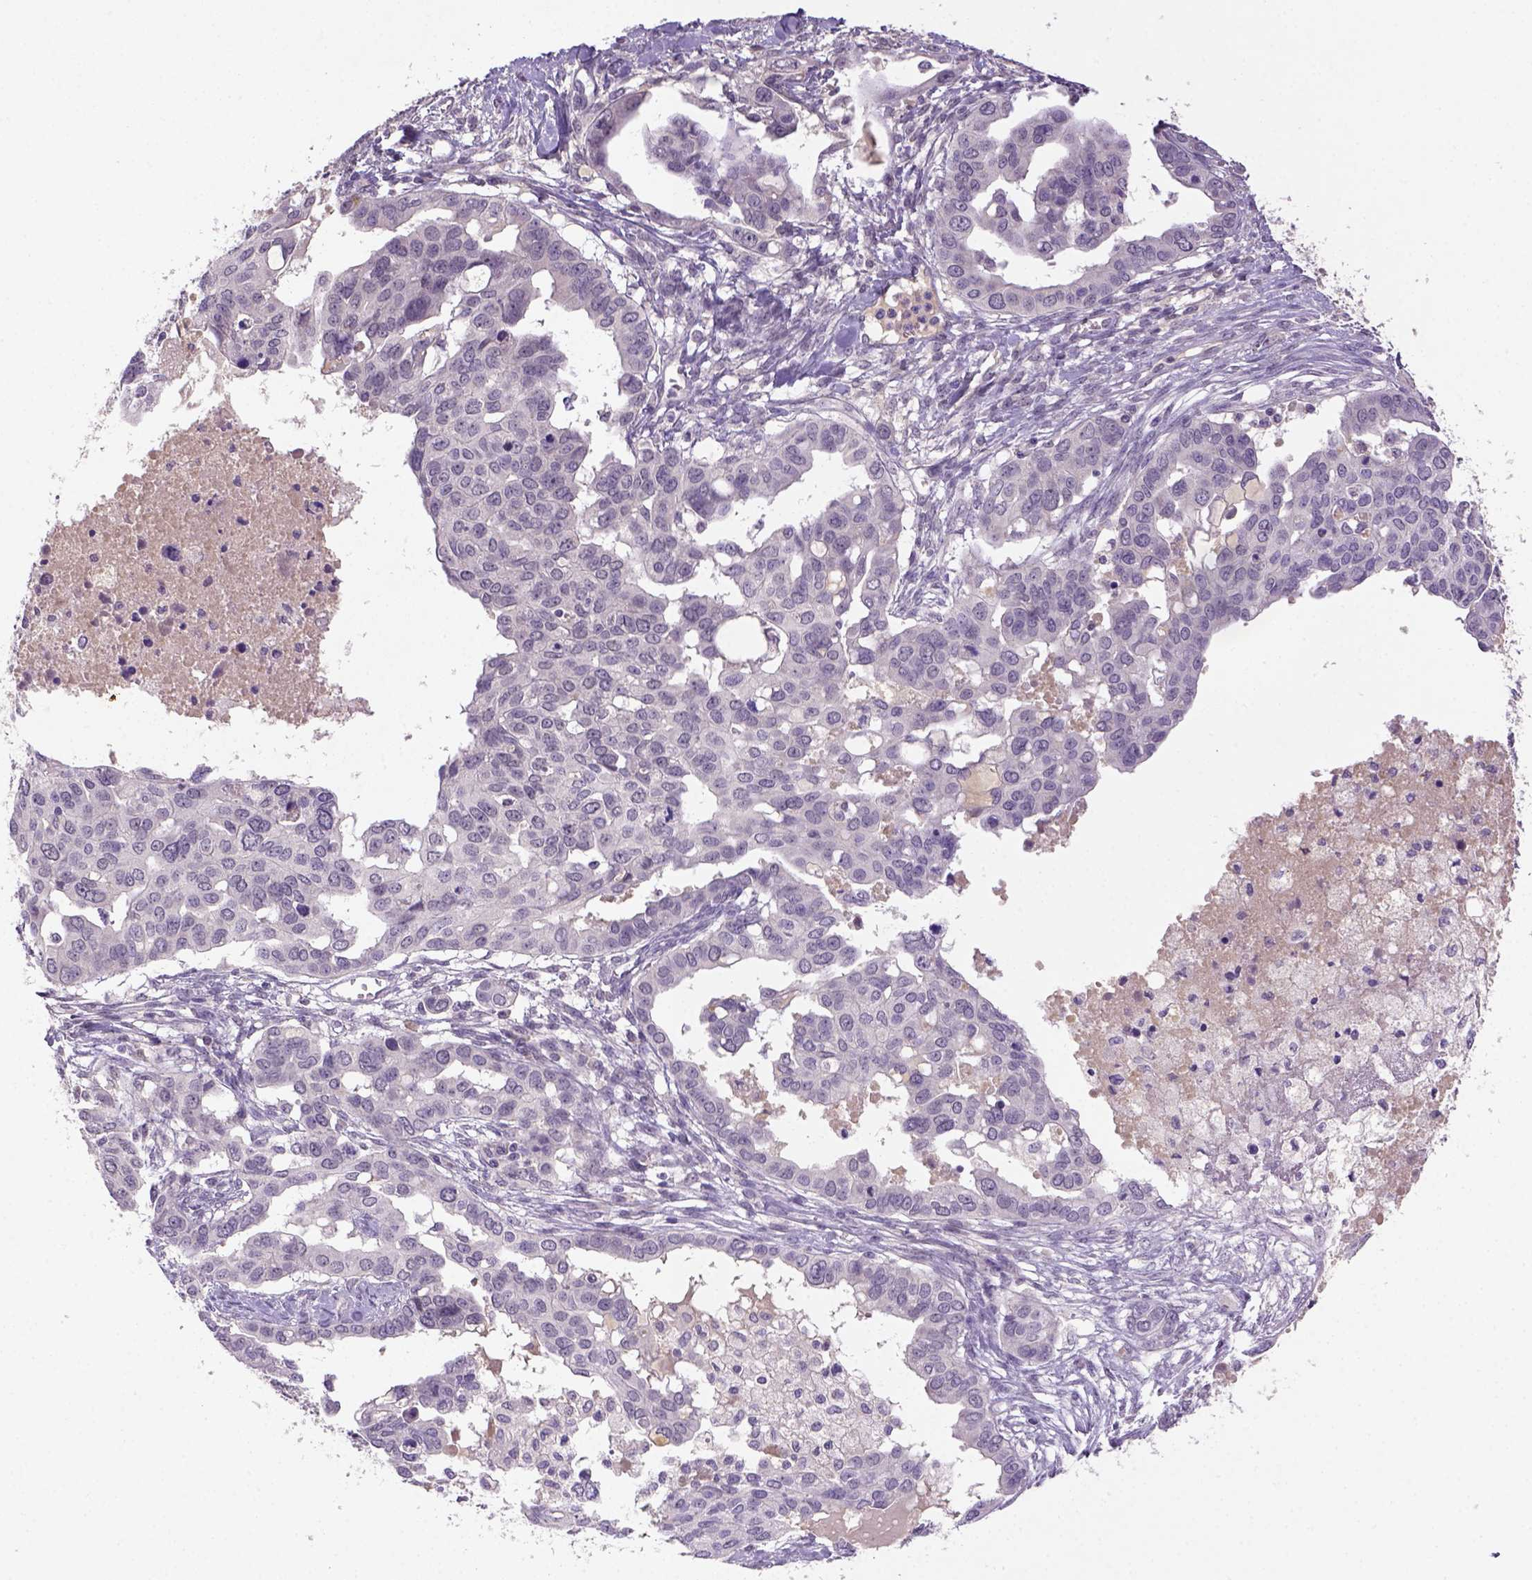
{"staining": {"intensity": "negative", "quantity": "none", "location": "none"}, "tissue": "ovarian cancer", "cell_type": "Tumor cells", "image_type": "cancer", "snomed": [{"axis": "morphology", "description": "Carcinoma, endometroid"}, {"axis": "topography", "description": "Ovary"}], "caption": "A high-resolution photomicrograph shows immunohistochemistry (IHC) staining of ovarian cancer, which displays no significant staining in tumor cells. (Stains: DAB IHC with hematoxylin counter stain, Microscopy: brightfield microscopy at high magnification).", "gene": "NLGN2", "patient": {"sex": "female", "age": 78}}